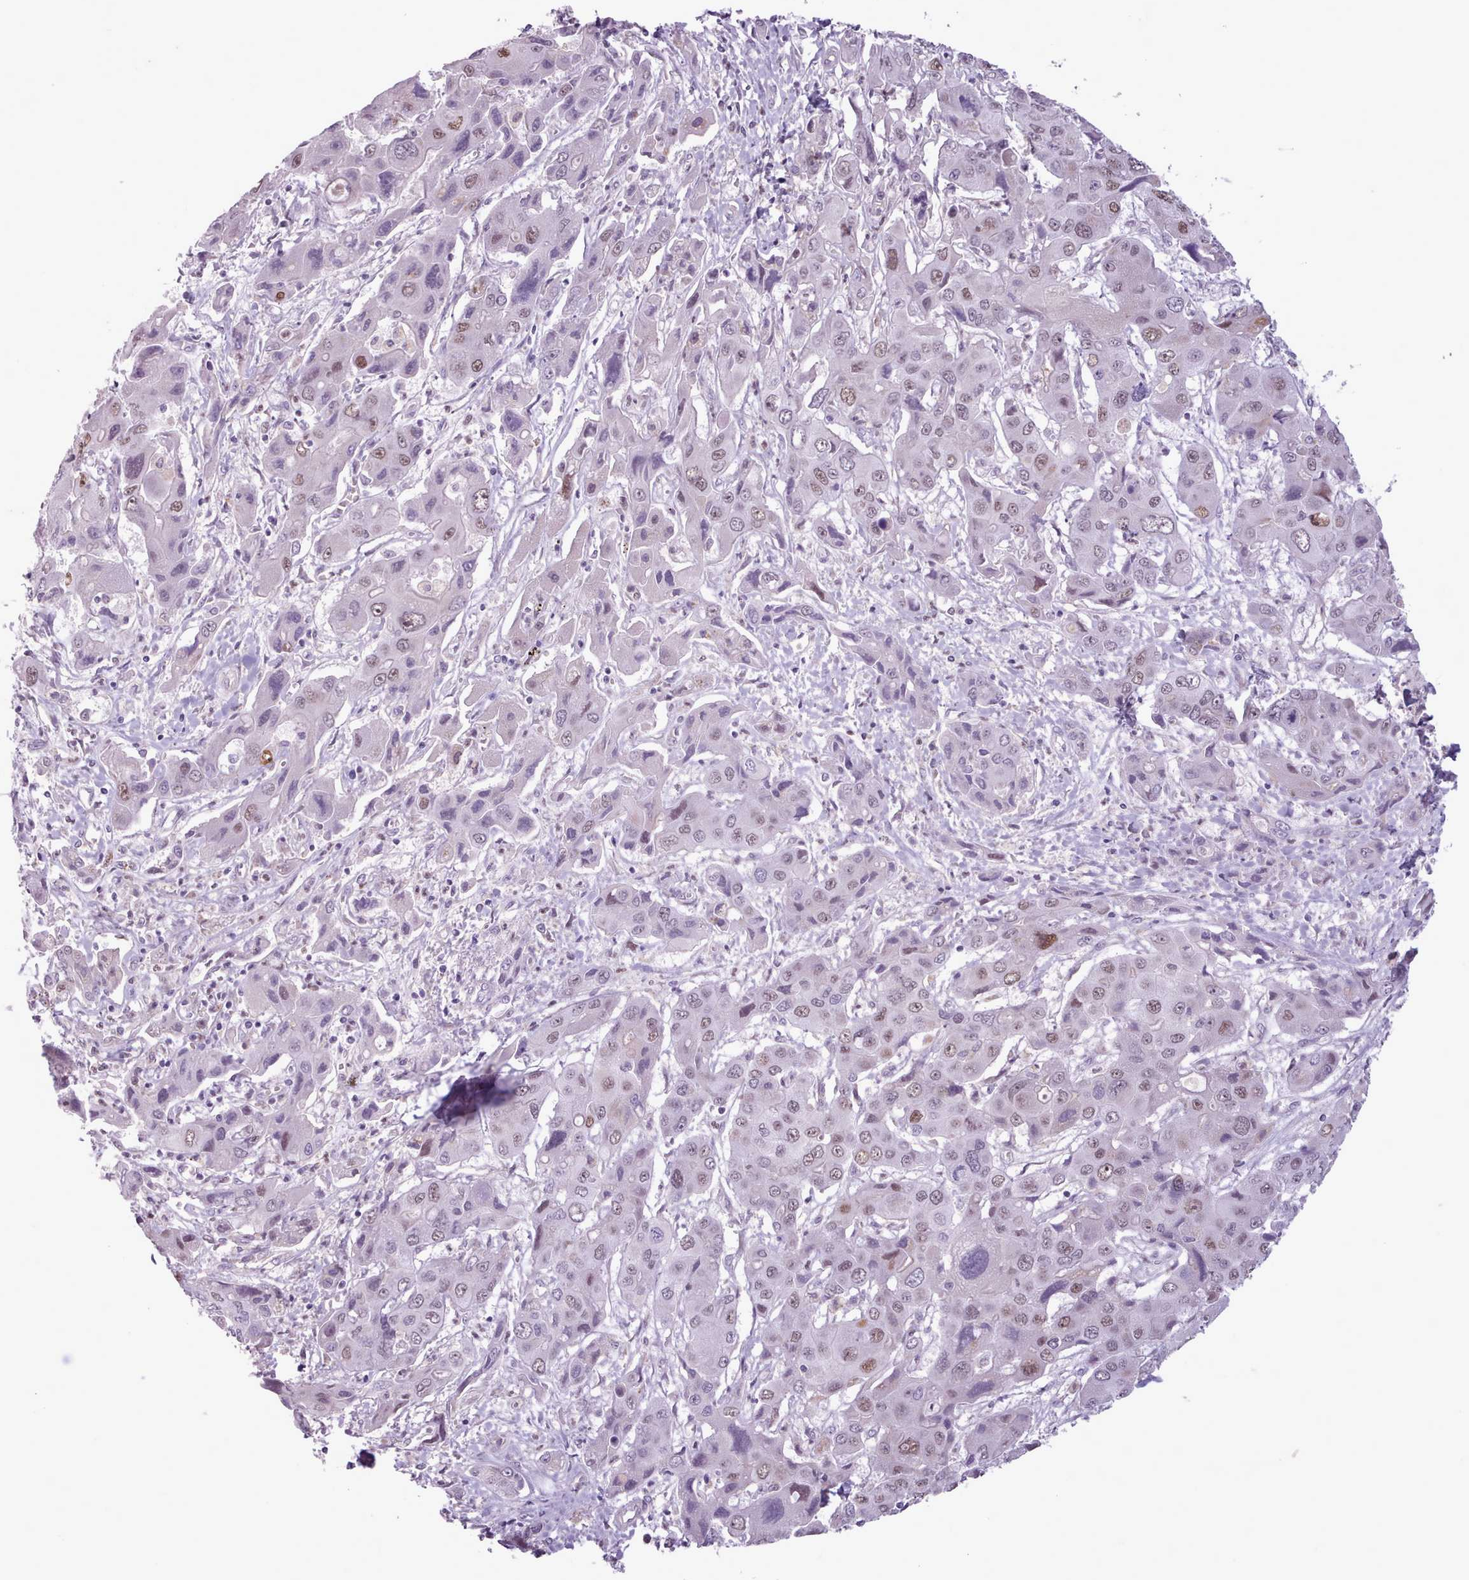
{"staining": {"intensity": "moderate", "quantity": "25%-75%", "location": "nuclear"}, "tissue": "liver cancer", "cell_type": "Tumor cells", "image_type": "cancer", "snomed": [{"axis": "morphology", "description": "Cholangiocarcinoma"}, {"axis": "topography", "description": "Liver"}], "caption": "Liver cholangiocarcinoma was stained to show a protein in brown. There is medium levels of moderate nuclear positivity in about 25%-75% of tumor cells.", "gene": "SLURP1", "patient": {"sex": "male", "age": 67}}